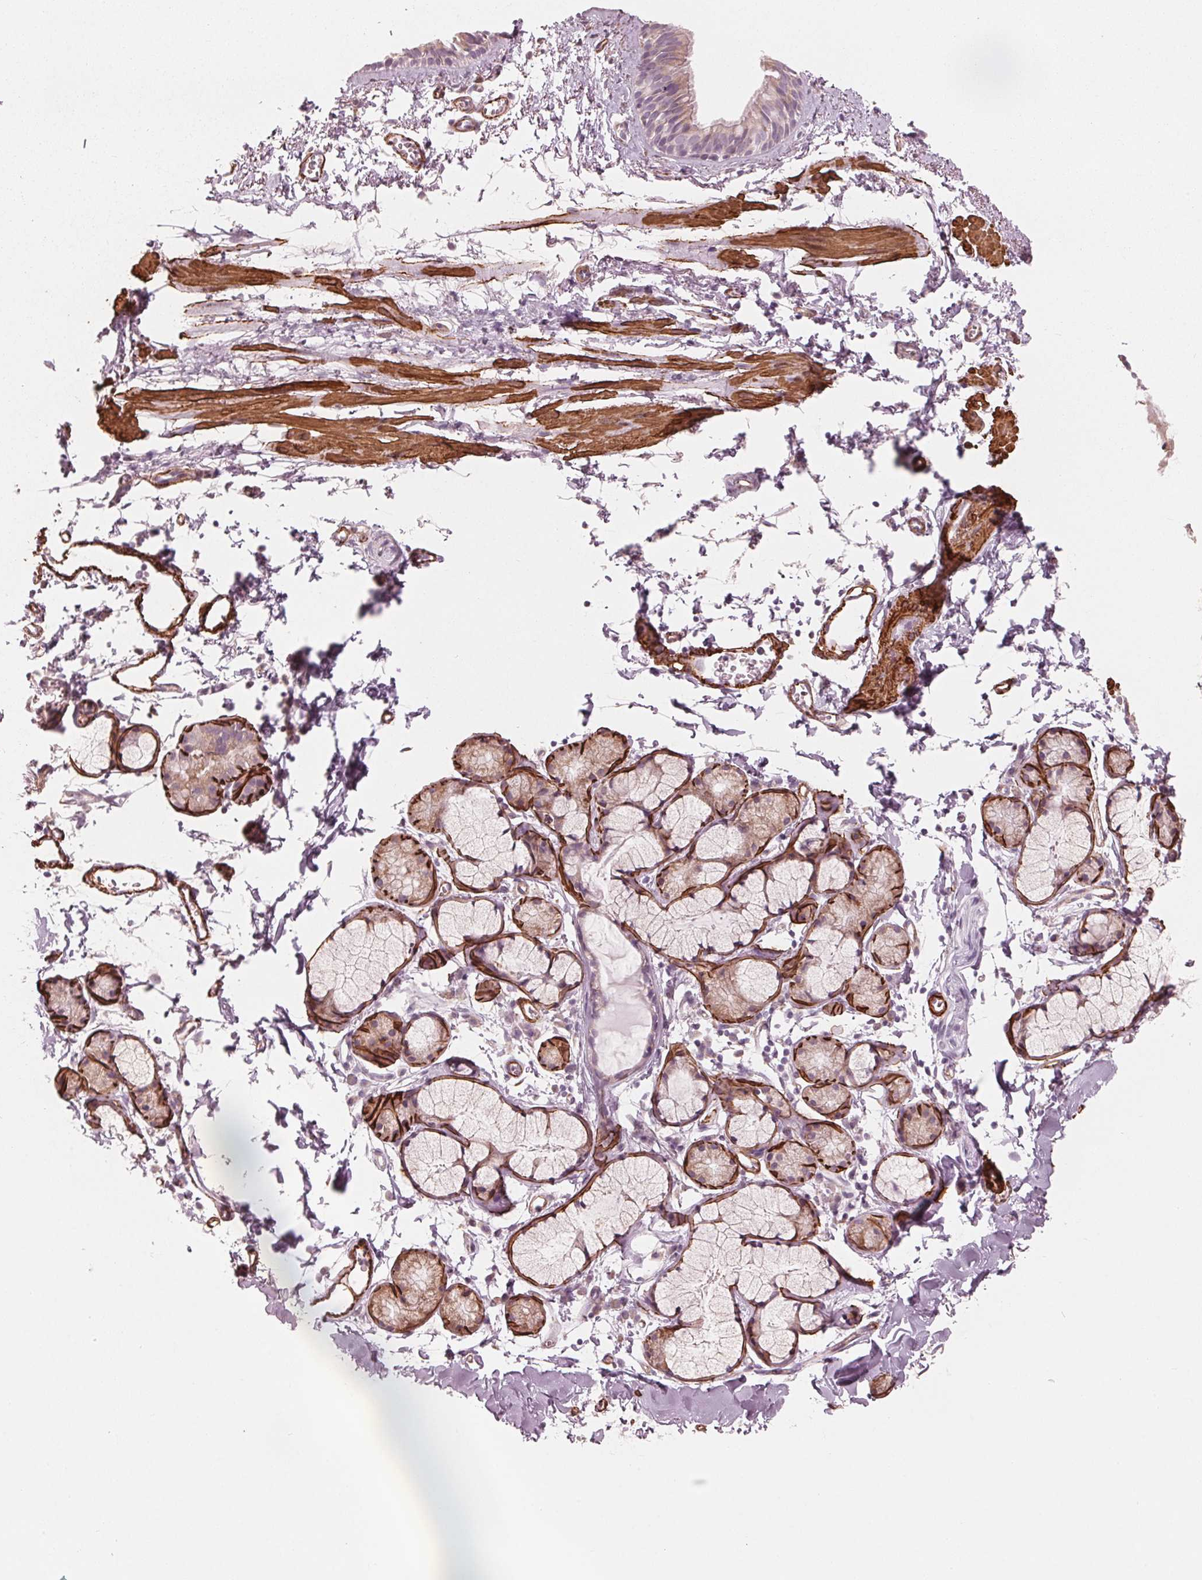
{"staining": {"intensity": "weak", "quantity": "25%-75%", "location": "cytoplasmic/membranous"}, "tissue": "bronchus", "cell_type": "Respiratory epithelial cells", "image_type": "normal", "snomed": [{"axis": "morphology", "description": "Normal tissue, NOS"}, {"axis": "topography", "description": "Cartilage tissue"}, {"axis": "topography", "description": "Bronchus"}], "caption": "Bronchus stained for a protein (brown) demonstrates weak cytoplasmic/membranous positive staining in approximately 25%-75% of respiratory epithelial cells.", "gene": "MIER3", "patient": {"sex": "female", "age": 59}}